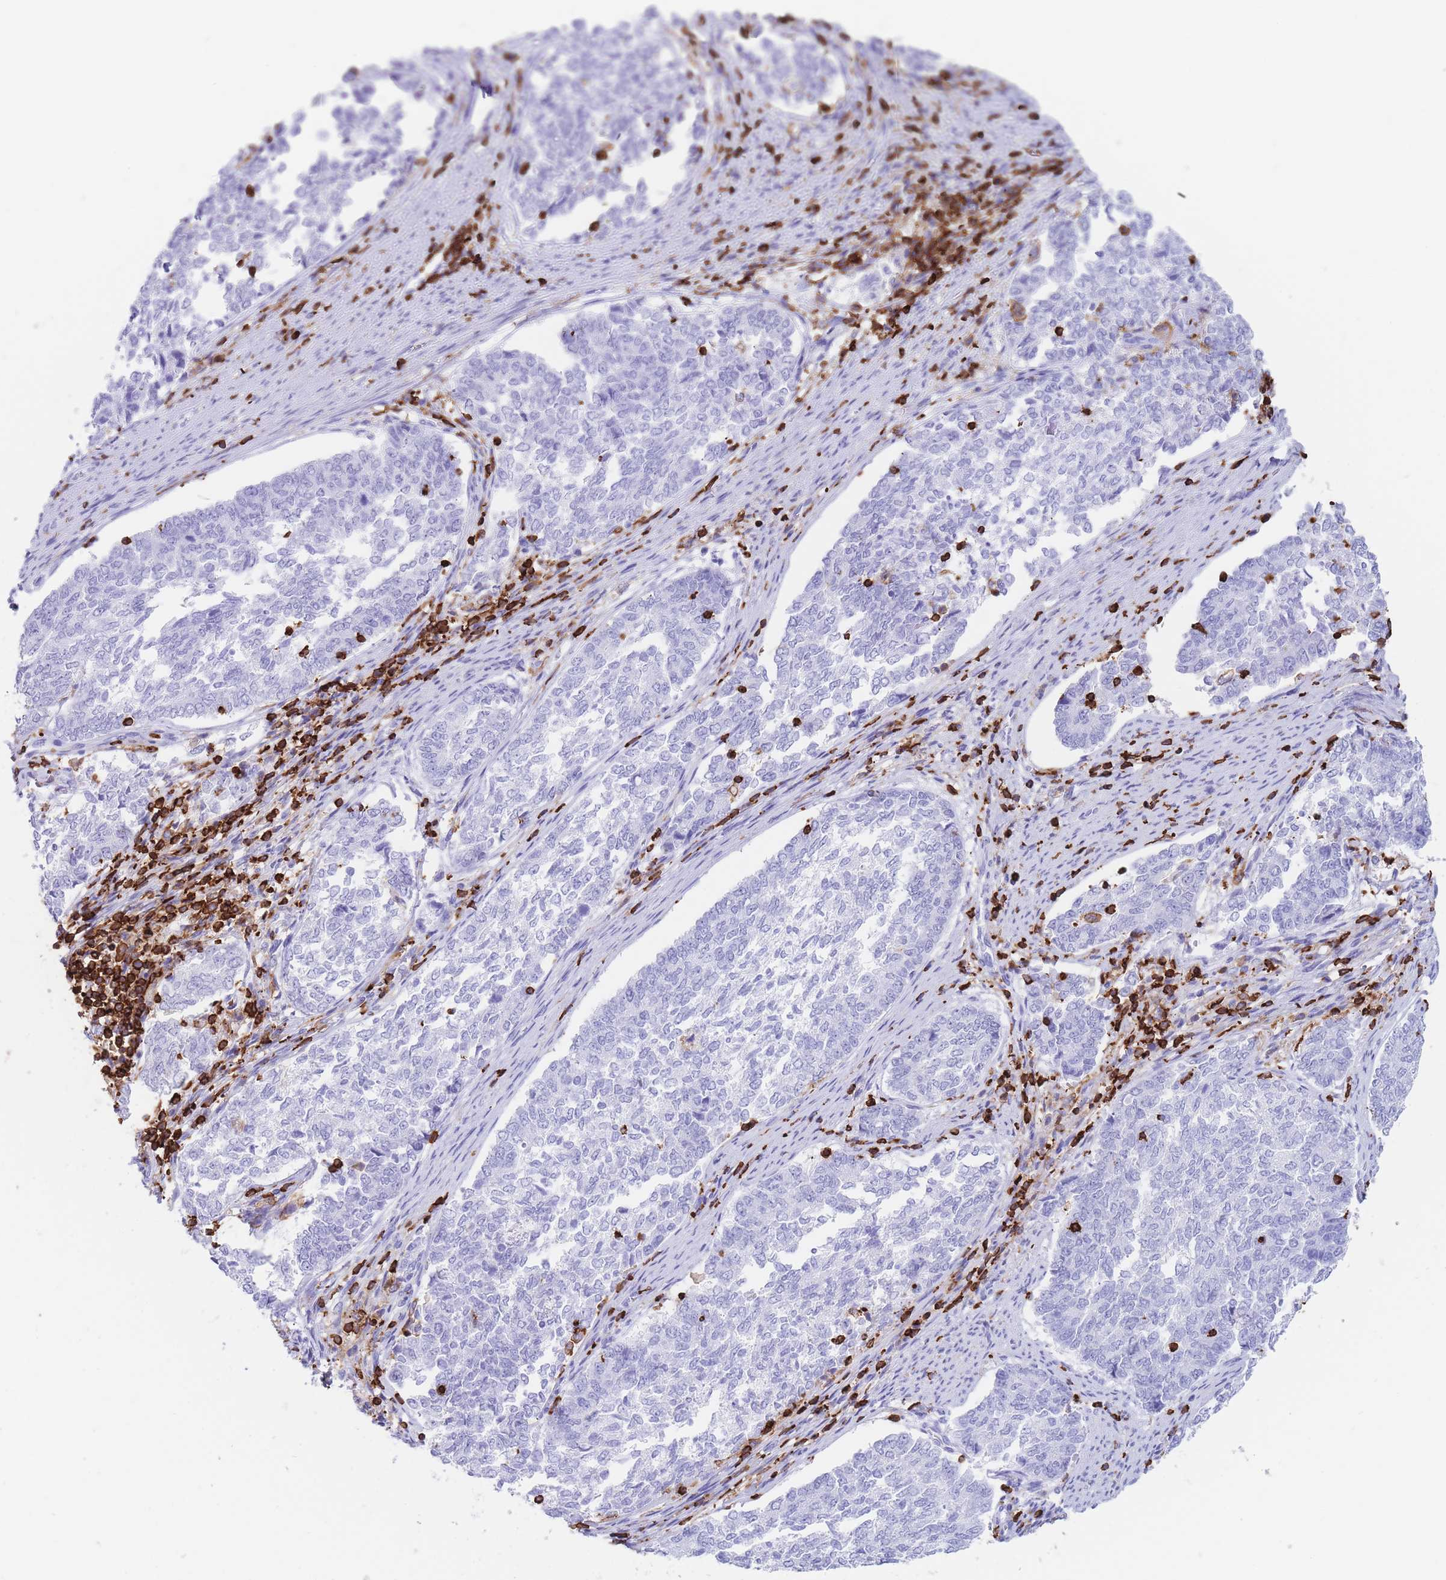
{"staining": {"intensity": "negative", "quantity": "none", "location": "none"}, "tissue": "endometrial cancer", "cell_type": "Tumor cells", "image_type": "cancer", "snomed": [{"axis": "morphology", "description": "Adenocarcinoma, NOS"}, {"axis": "topography", "description": "Endometrium"}], "caption": "Immunohistochemical staining of human adenocarcinoma (endometrial) displays no significant positivity in tumor cells.", "gene": "CORO1A", "patient": {"sex": "female", "age": 80}}